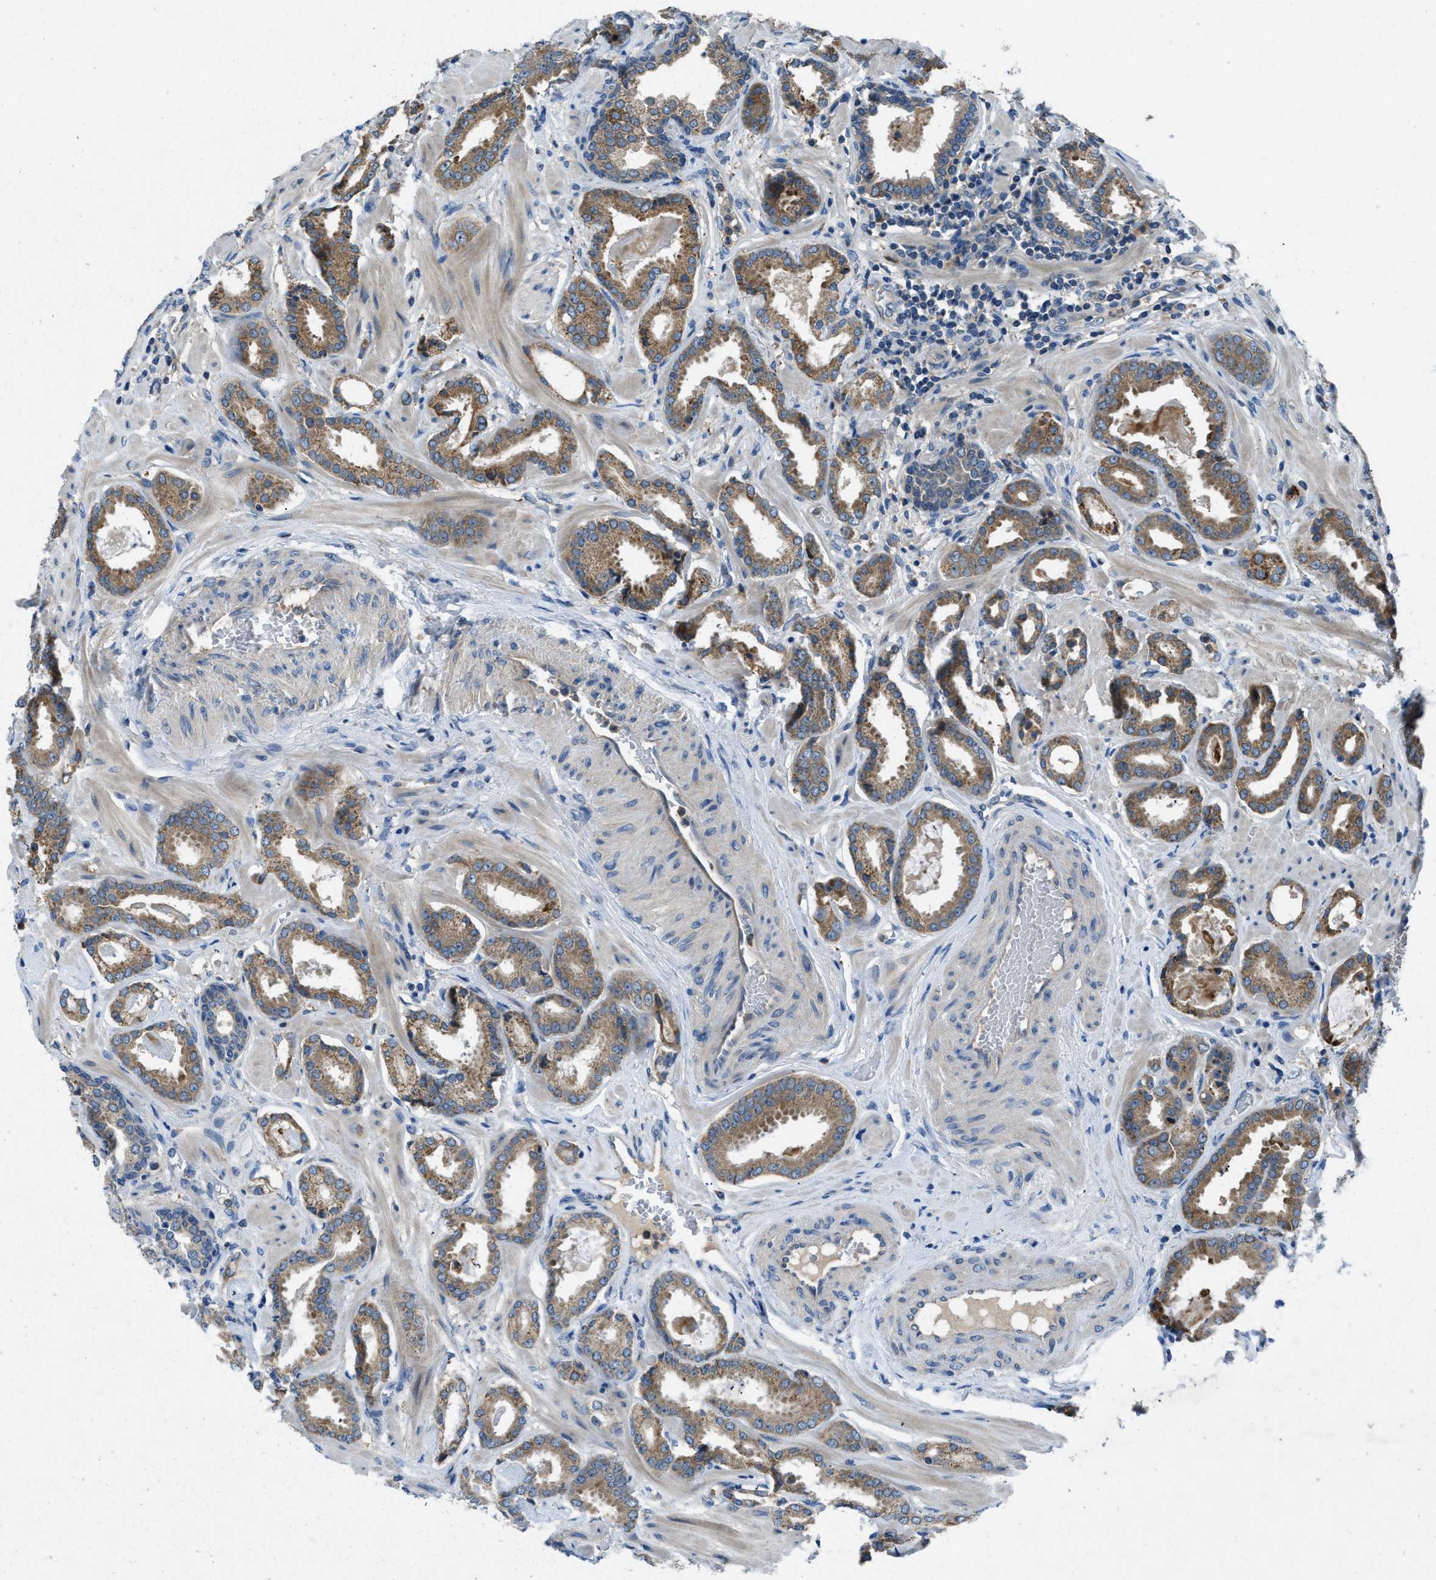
{"staining": {"intensity": "moderate", "quantity": ">75%", "location": "cytoplasmic/membranous"}, "tissue": "prostate cancer", "cell_type": "Tumor cells", "image_type": "cancer", "snomed": [{"axis": "morphology", "description": "Adenocarcinoma, Low grade"}, {"axis": "topography", "description": "Prostate"}], "caption": "Tumor cells reveal medium levels of moderate cytoplasmic/membranous staining in approximately >75% of cells in prostate adenocarcinoma (low-grade).", "gene": "MAP3K20", "patient": {"sex": "male", "age": 53}}